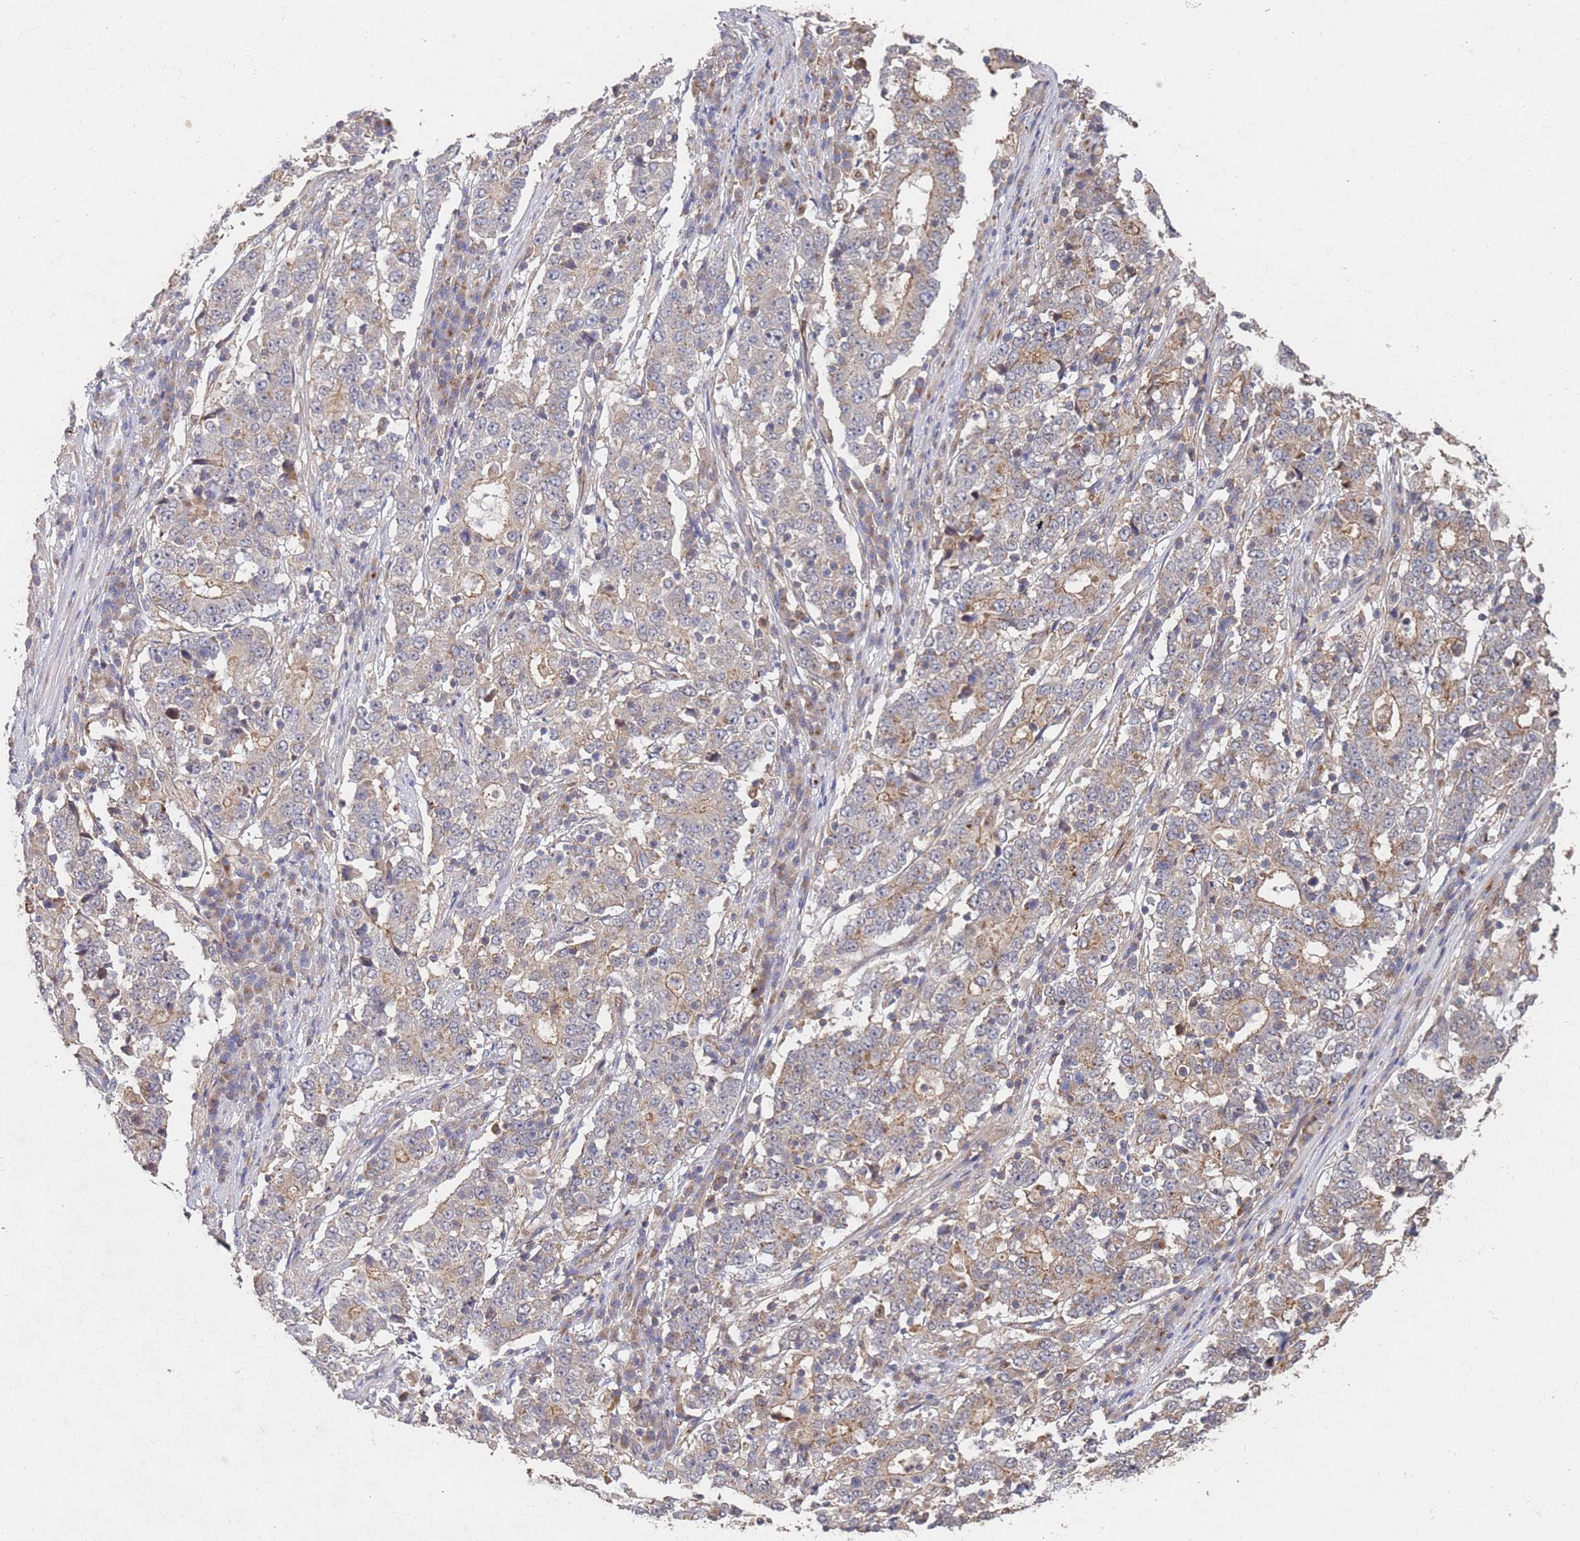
{"staining": {"intensity": "weak", "quantity": "25%-75%", "location": "cytoplasmic/membranous"}, "tissue": "stomach cancer", "cell_type": "Tumor cells", "image_type": "cancer", "snomed": [{"axis": "morphology", "description": "Adenocarcinoma, NOS"}, {"axis": "topography", "description": "Stomach"}], "caption": "An immunohistochemistry image of neoplastic tissue is shown. Protein staining in brown highlights weak cytoplasmic/membranous positivity in stomach cancer (adenocarcinoma) within tumor cells.", "gene": "ABCB6", "patient": {"sex": "male", "age": 59}}